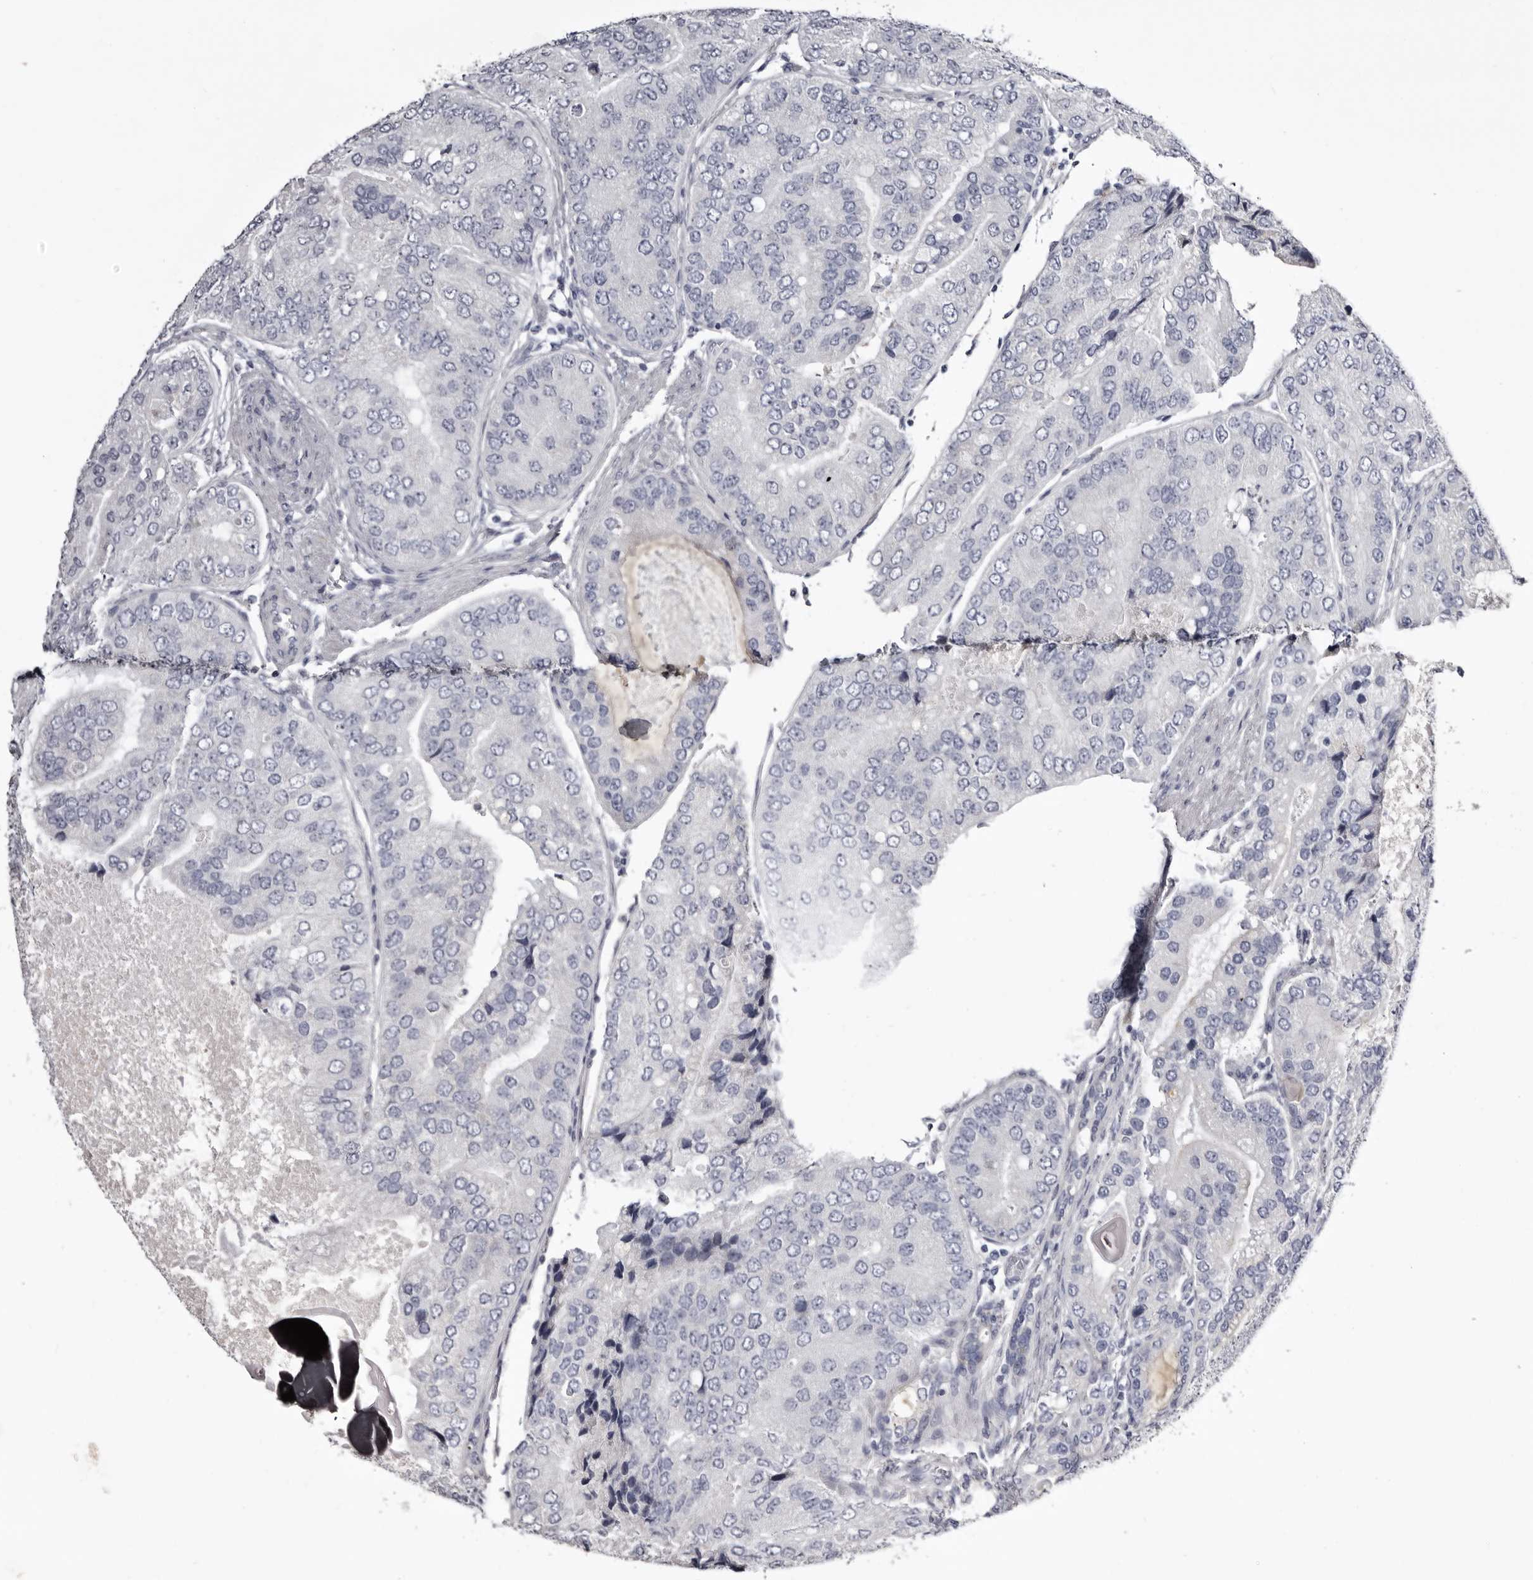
{"staining": {"intensity": "negative", "quantity": "none", "location": "none"}, "tissue": "prostate cancer", "cell_type": "Tumor cells", "image_type": "cancer", "snomed": [{"axis": "morphology", "description": "Adenocarcinoma, High grade"}, {"axis": "topography", "description": "Prostate"}], "caption": "Histopathology image shows no significant protein staining in tumor cells of adenocarcinoma (high-grade) (prostate). The staining is performed using DAB (3,3'-diaminobenzidine) brown chromogen with nuclei counter-stained in using hematoxylin.", "gene": "CASQ1", "patient": {"sex": "male", "age": 70}}